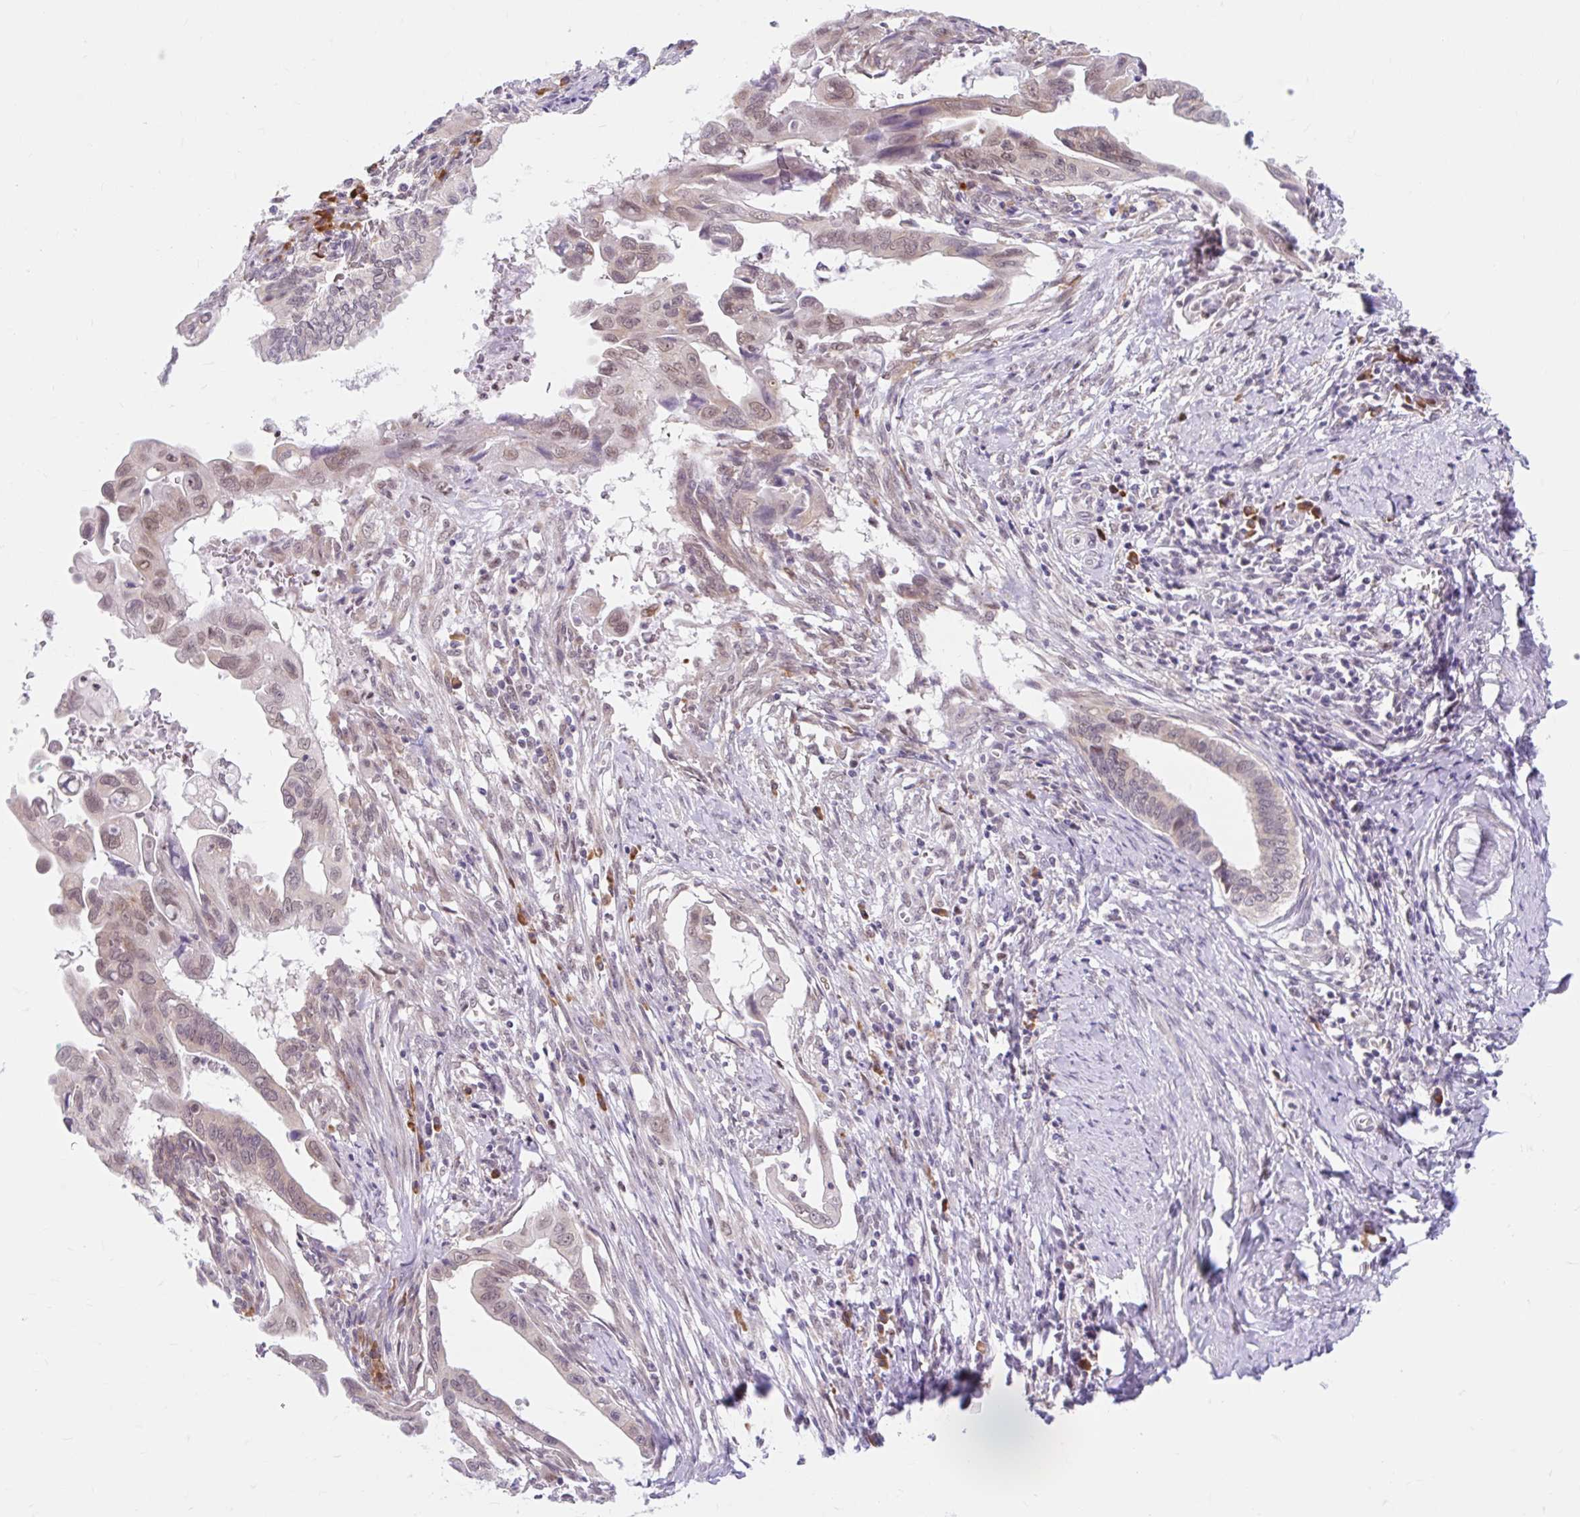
{"staining": {"intensity": "weak", "quantity": "25%-75%", "location": "cytoplasmic/membranous"}, "tissue": "cervical cancer", "cell_type": "Tumor cells", "image_type": "cancer", "snomed": [{"axis": "morphology", "description": "Adenocarcinoma, NOS"}, {"axis": "topography", "description": "Cervix"}], "caption": "Immunohistochemical staining of cervical adenocarcinoma demonstrates low levels of weak cytoplasmic/membranous protein staining in approximately 25%-75% of tumor cells. (brown staining indicates protein expression, while blue staining denotes nuclei).", "gene": "SRSF10", "patient": {"sex": "female", "age": 42}}